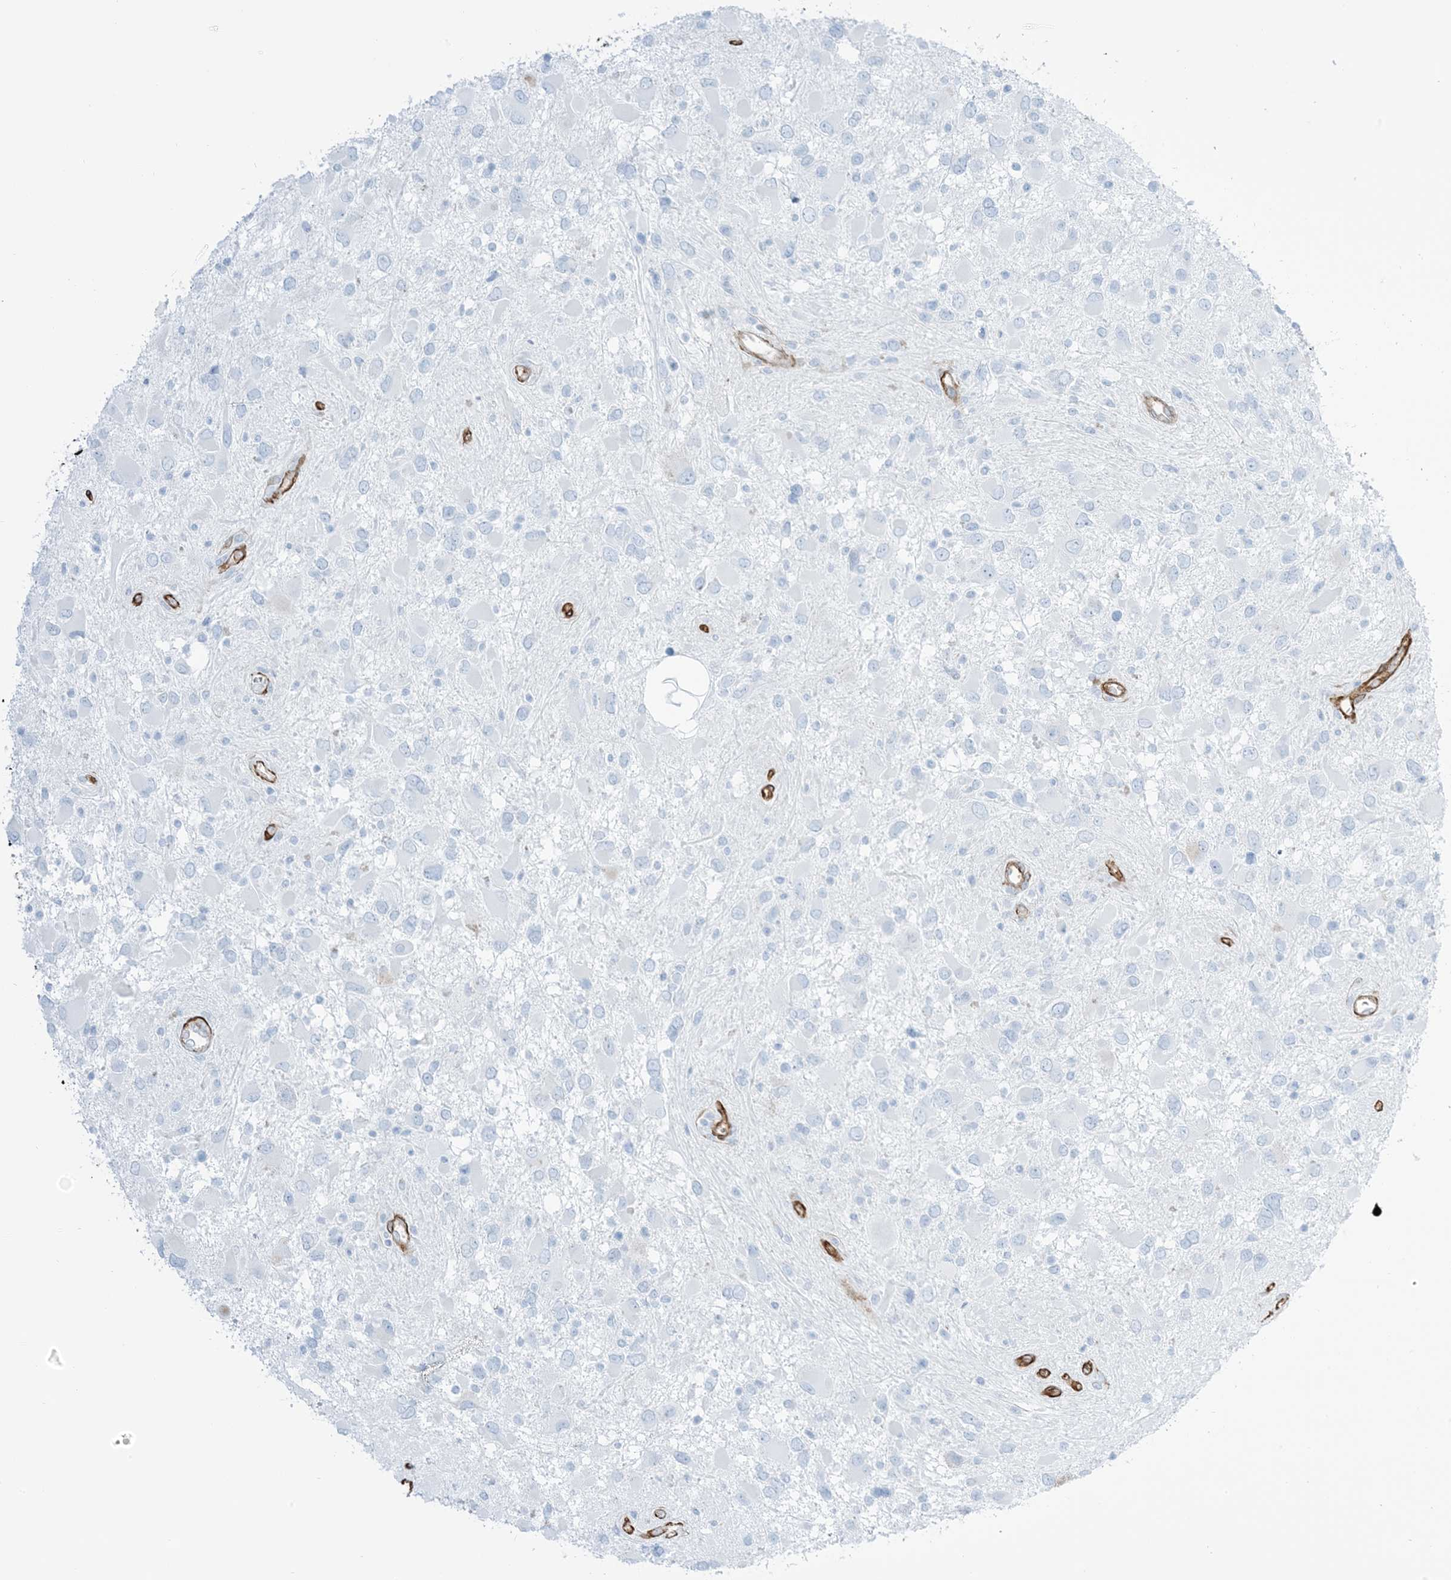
{"staining": {"intensity": "negative", "quantity": "none", "location": "none"}, "tissue": "glioma", "cell_type": "Tumor cells", "image_type": "cancer", "snomed": [{"axis": "morphology", "description": "Glioma, malignant, High grade"}, {"axis": "topography", "description": "Brain"}], "caption": "Histopathology image shows no significant protein expression in tumor cells of glioma.", "gene": "EPS8L3", "patient": {"sex": "male", "age": 53}}